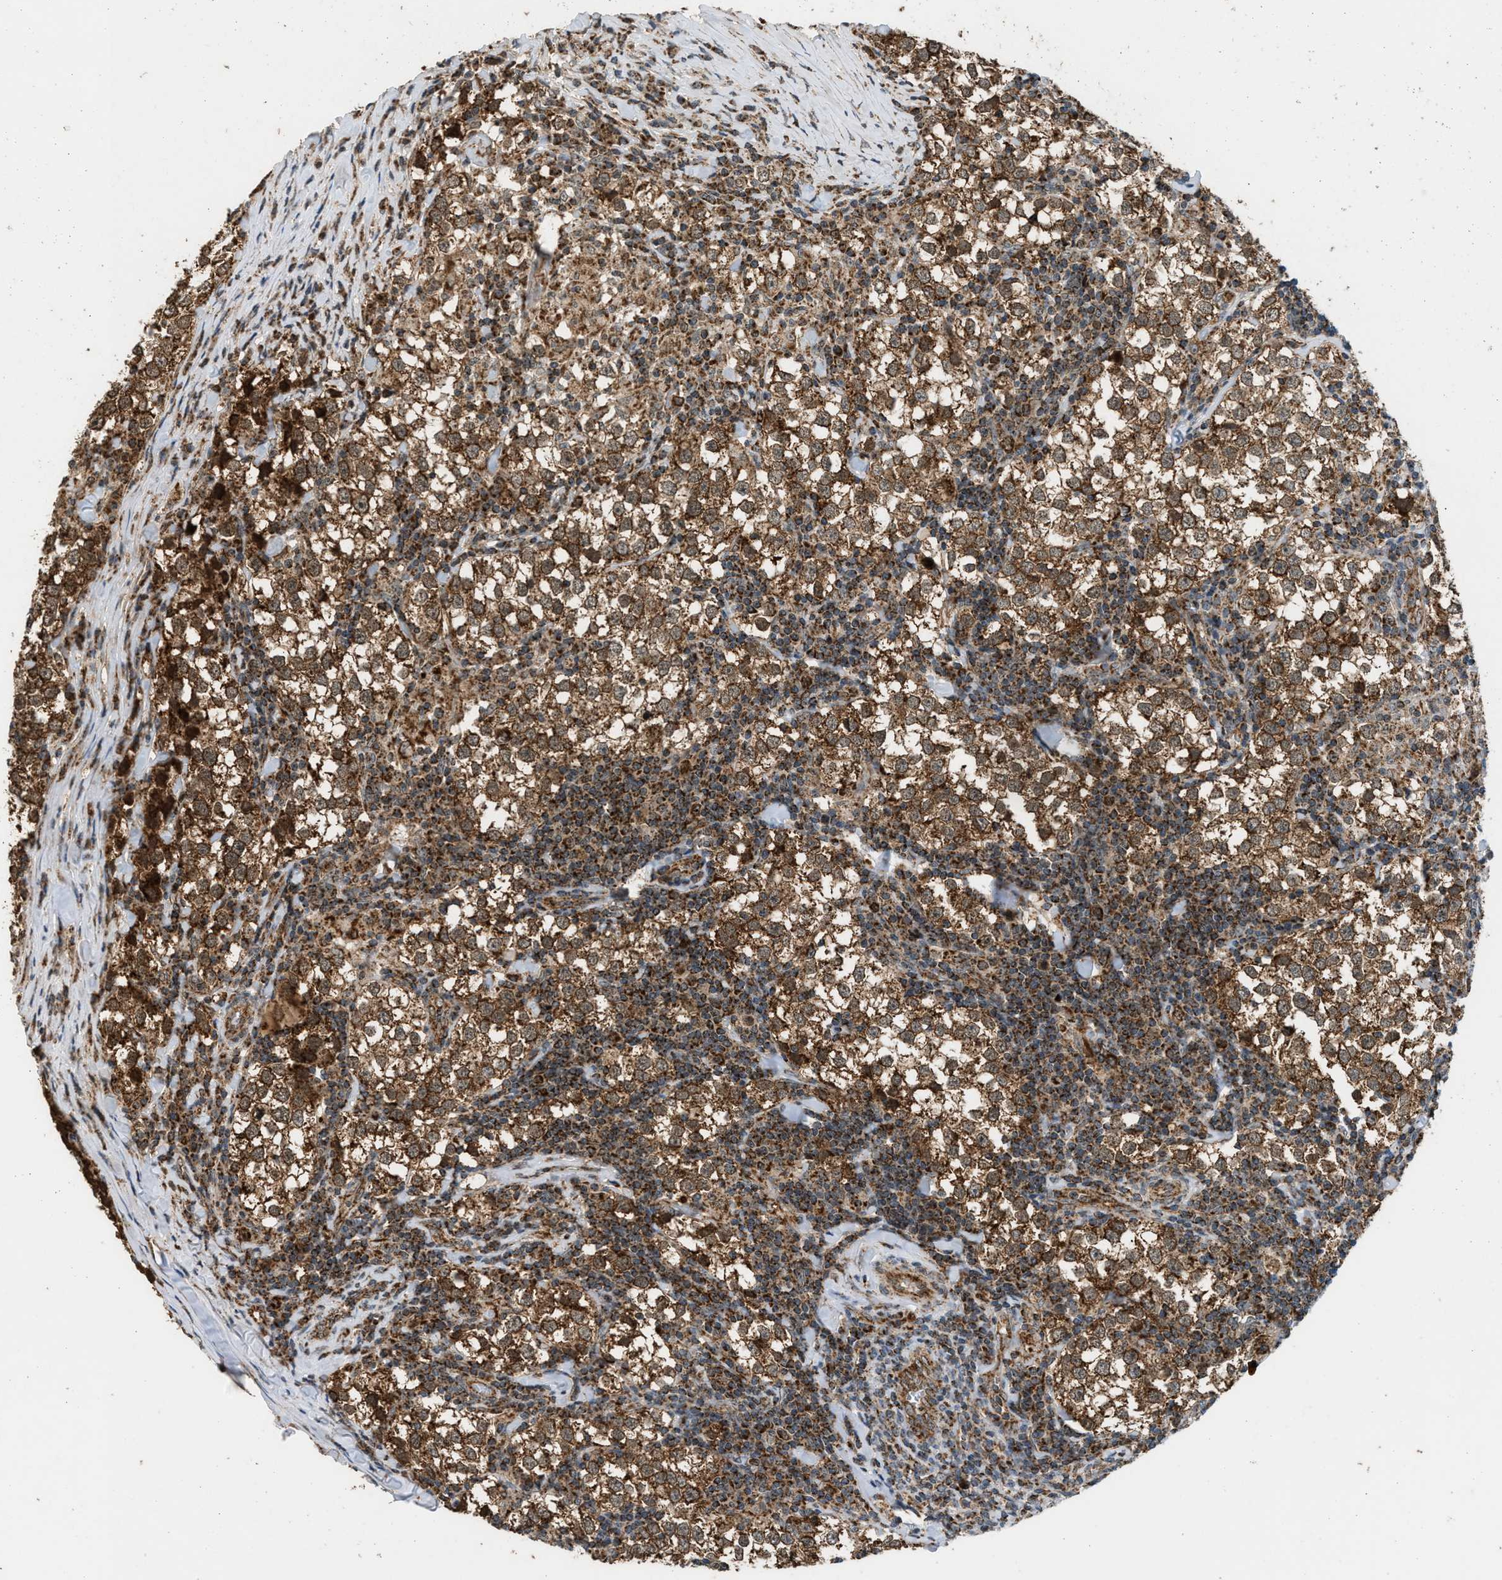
{"staining": {"intensity": "strong", "quantity": ">75%", "location": "cytoplasmic/membranous"}, "tissue": "testis cancer", "cell_type": "Tumor cells", "image_type": "cancer", "snomed": [{"axis": "morphology", "description": "Seminoma, NOS"}, {"axis": "morphology", "description": "Carcinoma, Embryonal, NOS"}, {"axis": "topography", "description": "Testis"}], "caption": "An IHC image of neoplastic tissue is shown. Protein staining in brown highlights strong cytoplasmic/membranous positivity in embryonal carcinoma (testis) within tumor cells.", "gene": "SGSM2", "patient": {"sex": "male", "age": 36}}